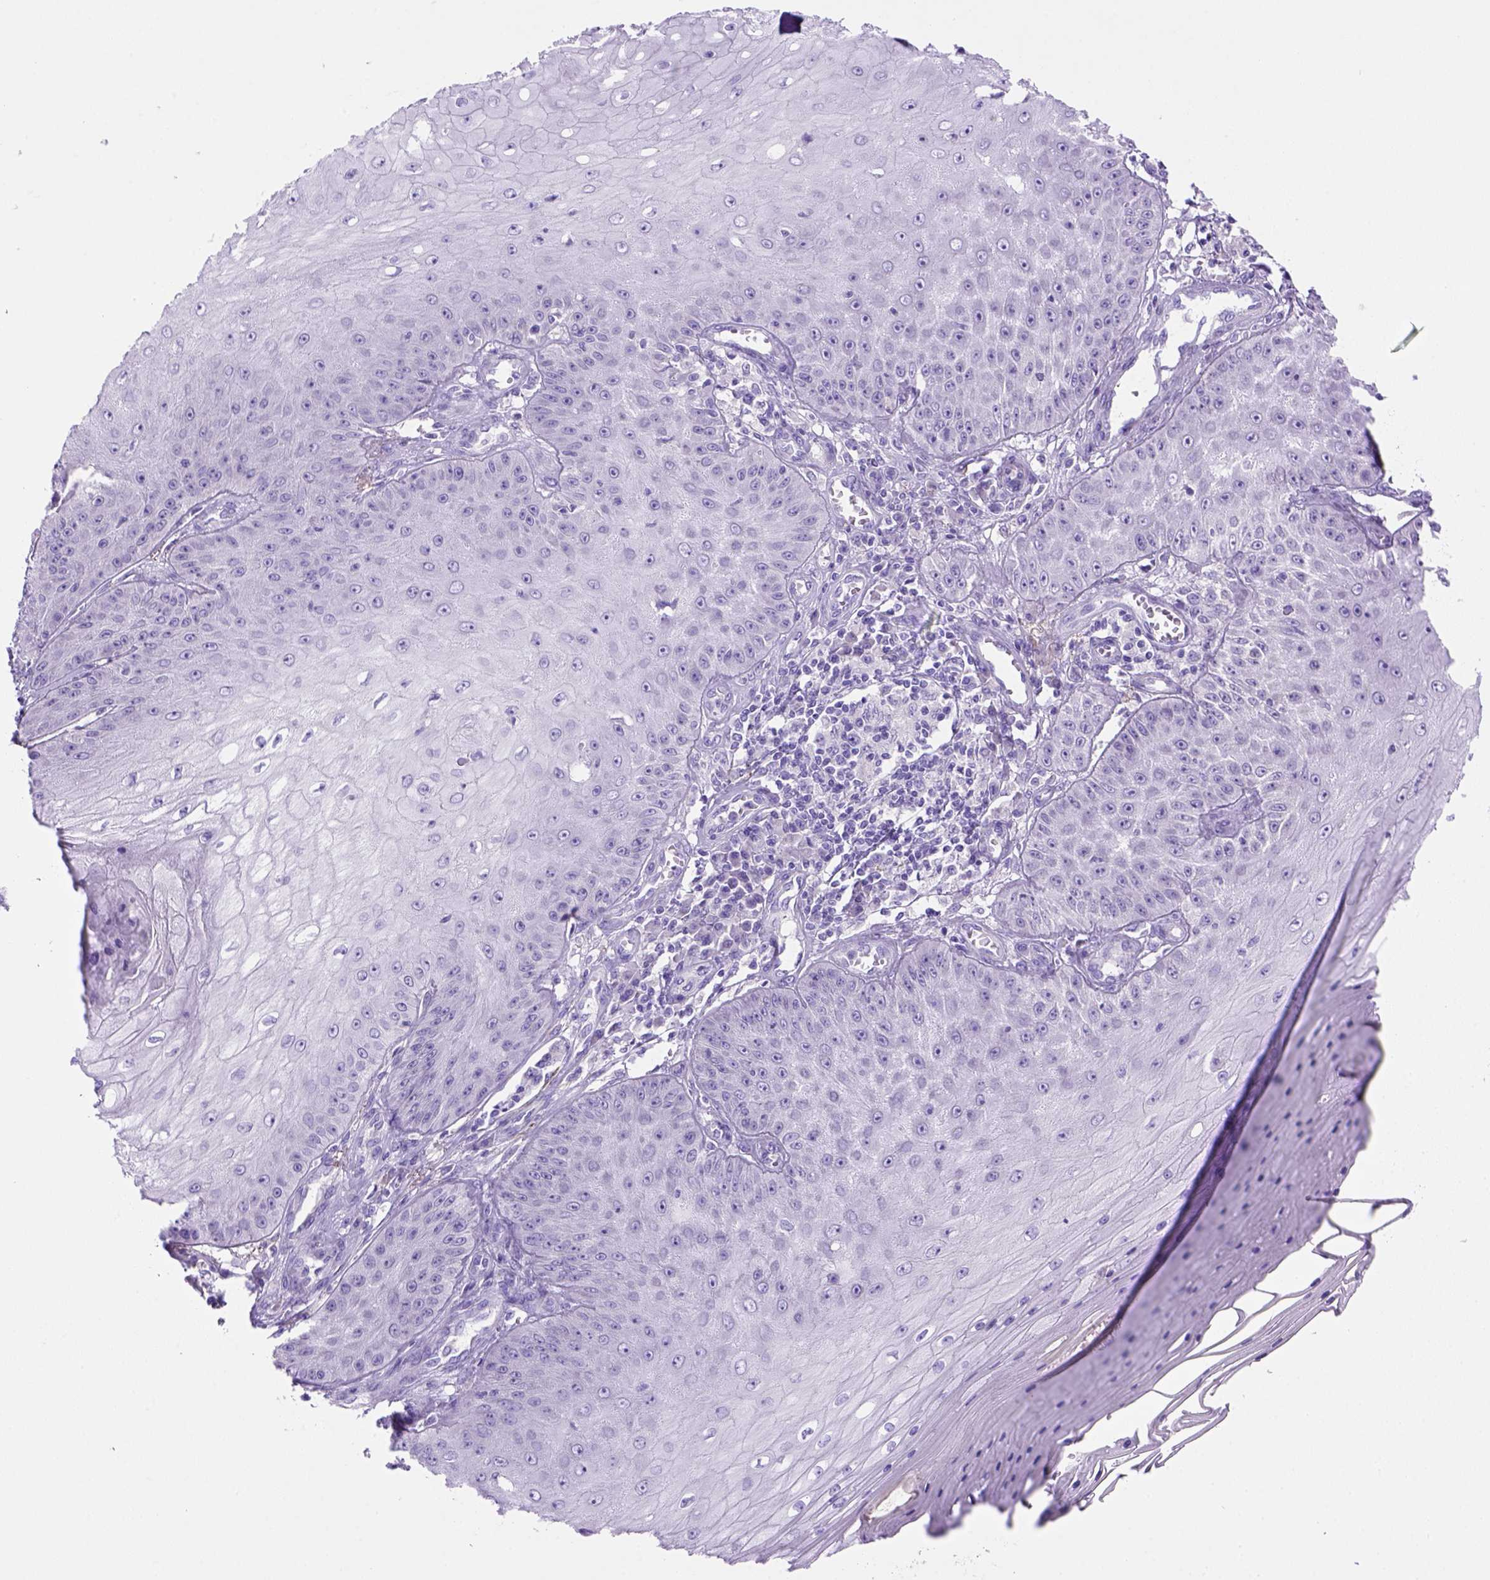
{"staining": {"intensity": "negative", "quantity": "none", "location": "none"}, "tissue": "skin cancer", "cell_type": "Tumor cells", "image_type": "cancer", "snomed": [{"axis": "morphology", "description": "Squamous cell carcinoma, NOS"}, {"axis": "topography", "description": "Skin"}], "caption": "Immunohistochemistry photomicrograph of neoplastic tissue: squamous cell carcinoma (skin) stained with DAB (3,3'-diaminobenzidine) shows no significant protein staining in tumor cells.", "gene": "SIRPD", "patient": {"sex": "male", "age": 70}}